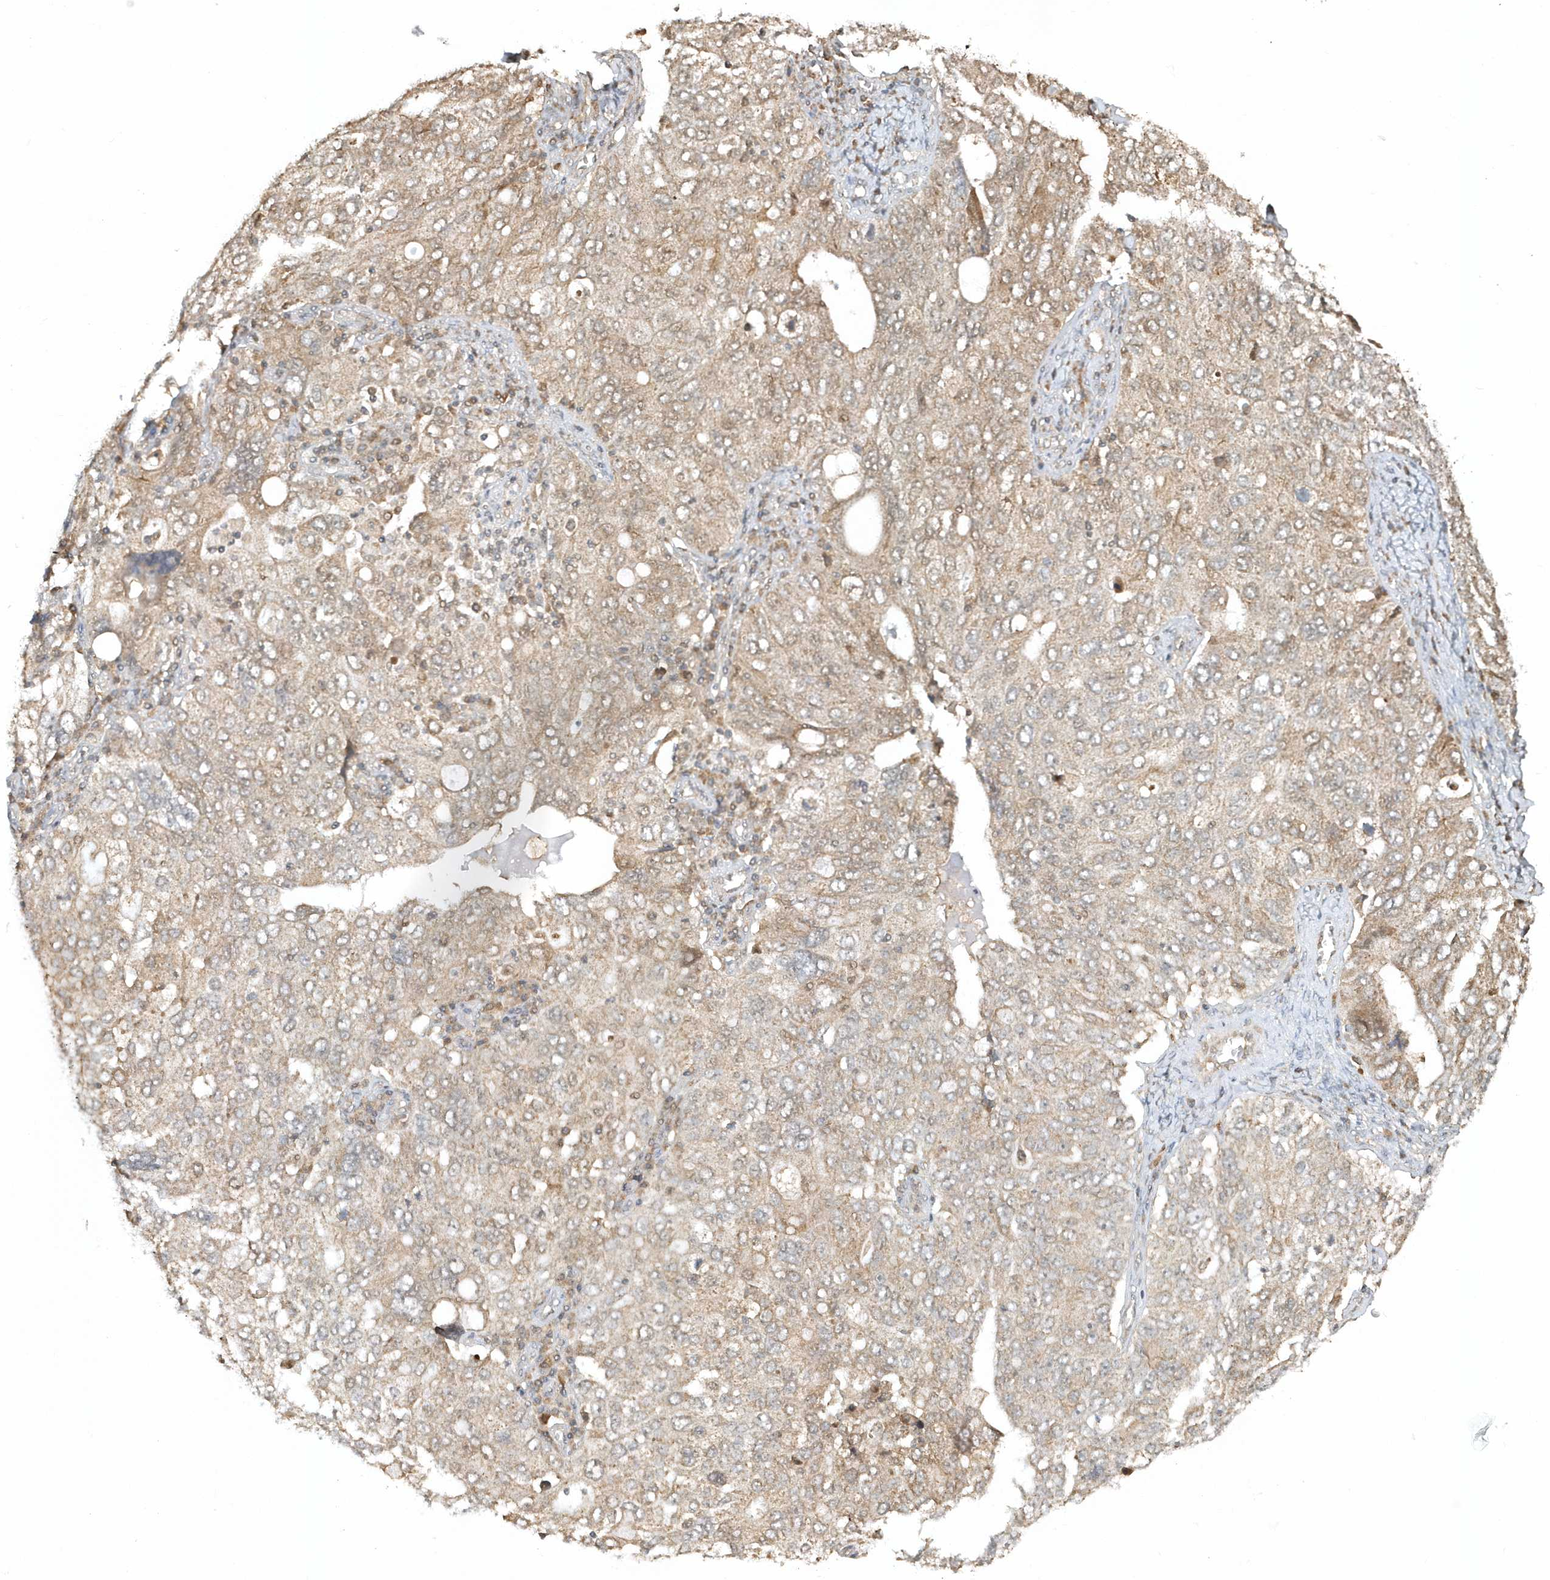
{"staining": {"intensity": "weak", "quantity": ">75%", "location": "cytoplasmic/membranous"}, "tissue": "ovarian cancer", "cell_type": "Tumor cells", "image_type": "cancer", "snomed": [{"axis": "morphology", "description": "Carcinoma, endometroid"}, {"axis": "topography", "description": "Ovary"}], "caption": "DAB (3,3'-diaminobenzidine) immunohistochemical staining of human endometroid carcinoma (ovarian) shows weak cytoplasmic/membranous protein expression in about >75% of tumor cells.", "gene": "PSMD6", "patient": {"sex": "female", "age": 62}}